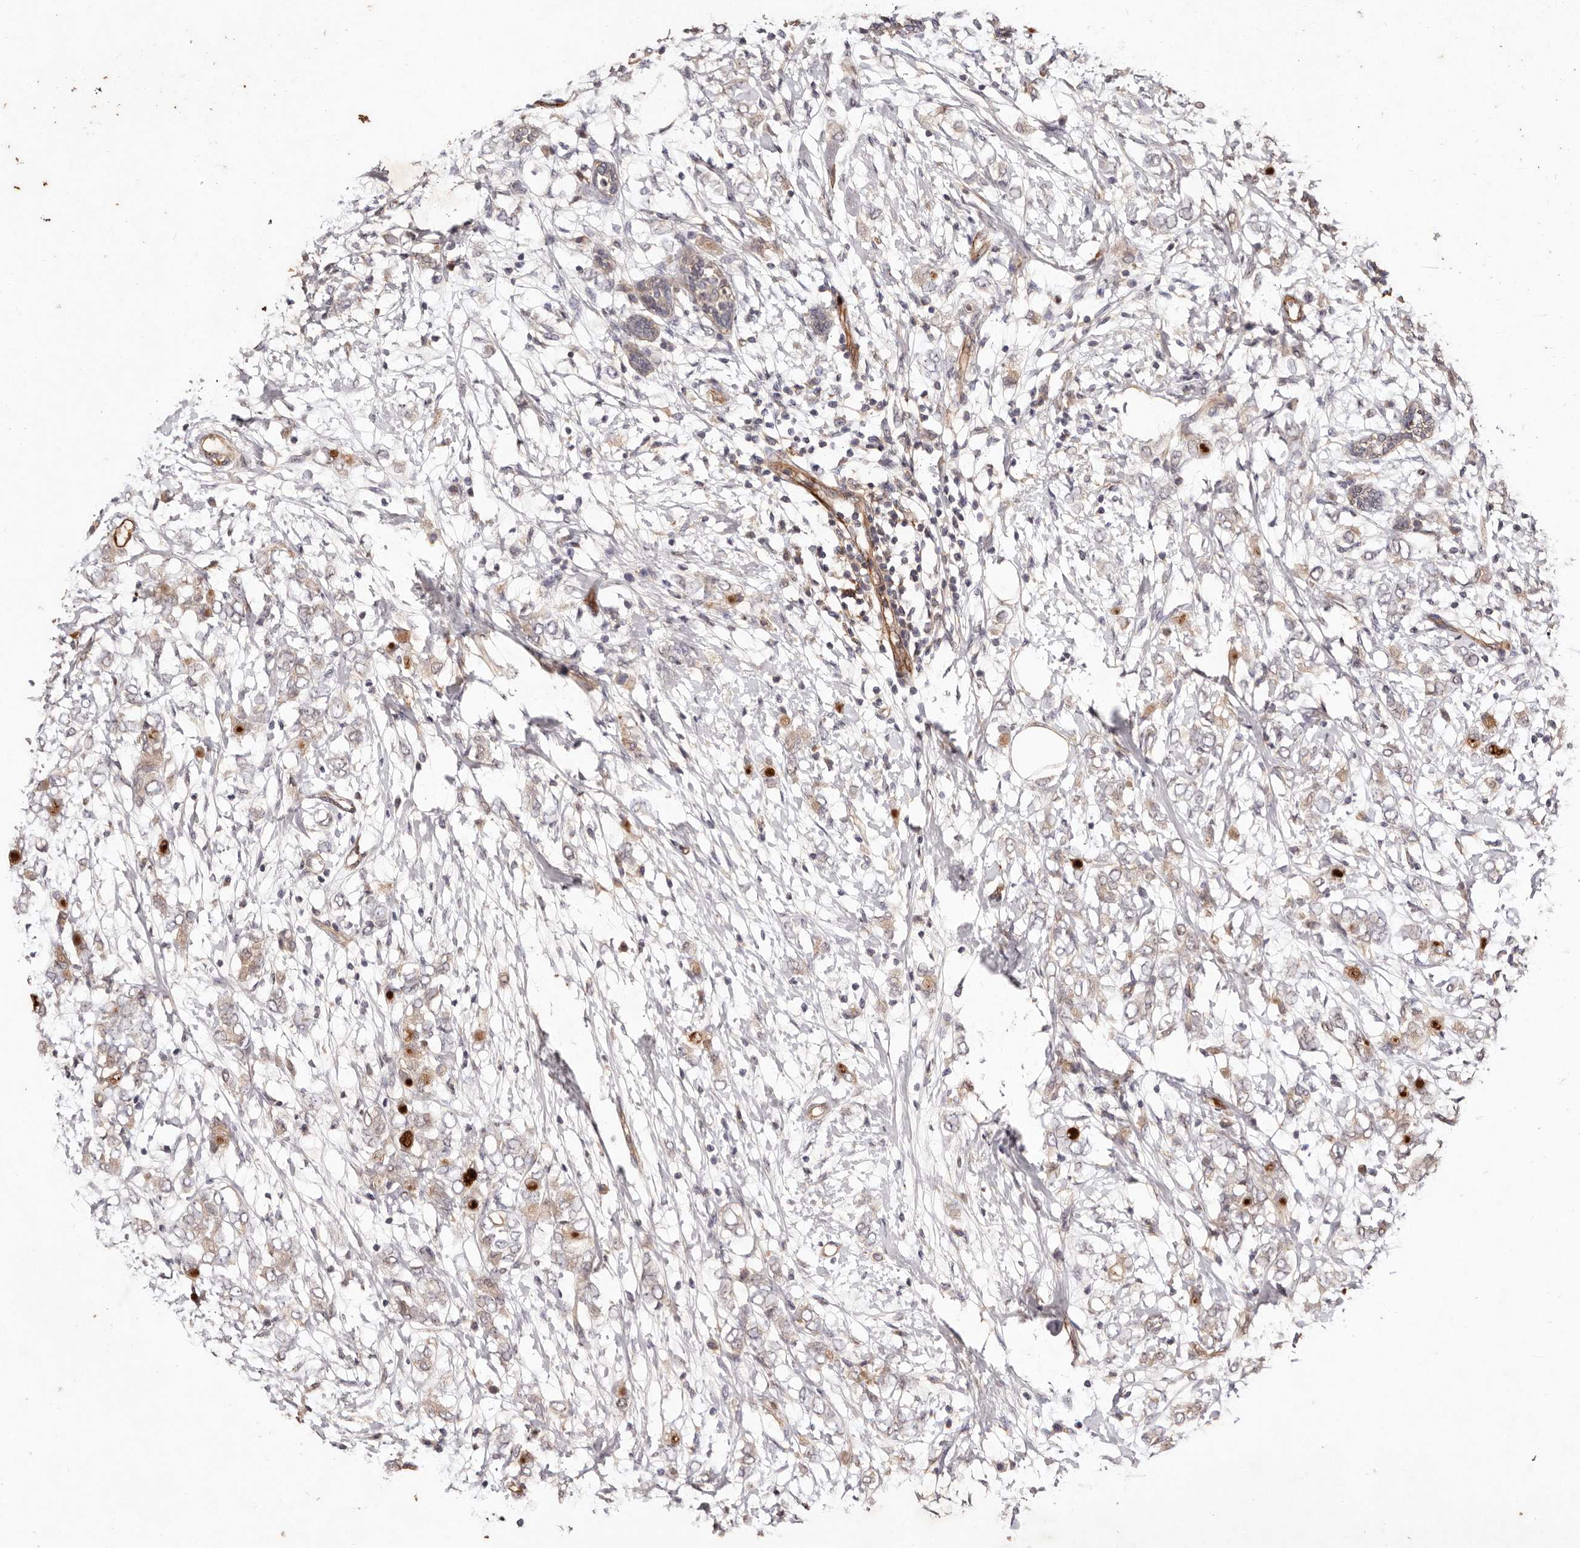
{"staining": {"intensity": "weak", "quantity": "25%-75%", "location": "cytoplasmic/membranous"}, "tissue": "breast cancer", "cell_type": "Tumor cells", "image_type": "cancer", "snomed": [{"axis": "morphology", "description": "Normal tissue, NOS"}, {"axis": "morphology", "description": "Lobular carcinoma"}, {"axis": "topography", "description": "Breast"}], "caption": "Tumor cells show low levels of weak cytoplasmic/membranous expression in about 25%-75% of cells in breast lobular carcinoma.", "gene": "CCL14", "patient": {"sex": "female", "age": 47}}